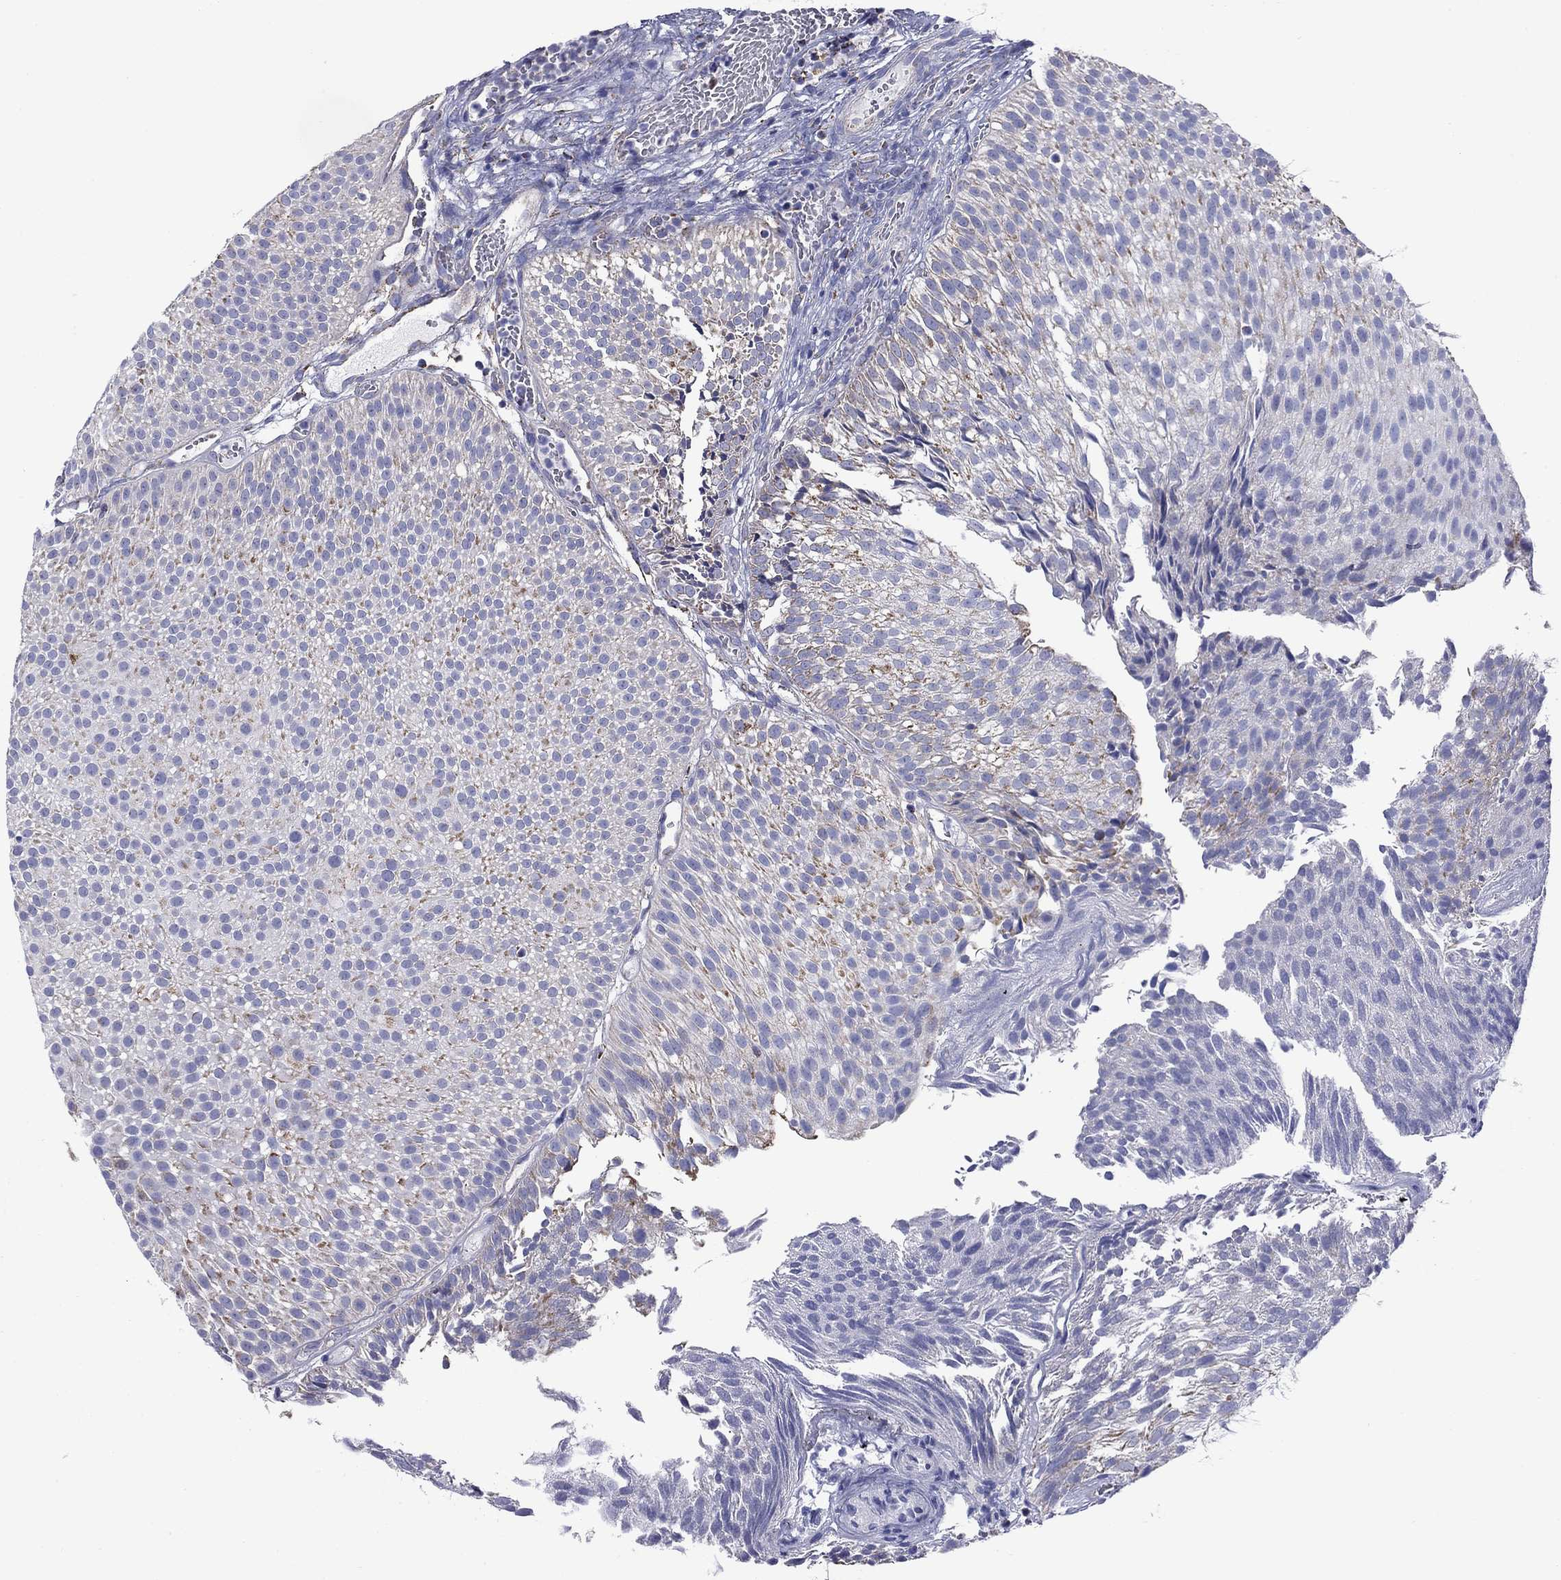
{"staining": {"intensity": "moderate", "quantity": "<25%", "location": "cytoplasmic/membranous"}, "tissue": "urothelial cancer", "cell_type": "Tumor cells", "image_type": "cancer", "snomed": [{"axis": "morphology", "description": "Urothelial carcinoma, Low grade"}, {"axis": "topography", "description": "Urinary bladder"}], "caption": "Protein staining by immunohistochemistry (IHC) shows moderate cytoplasmic/membranous staining in about <25% of tumor cells in low-grade urothelial carcinoma.", "gene": "ACADSB", "patient": {"sex": "male", "age": 65}}